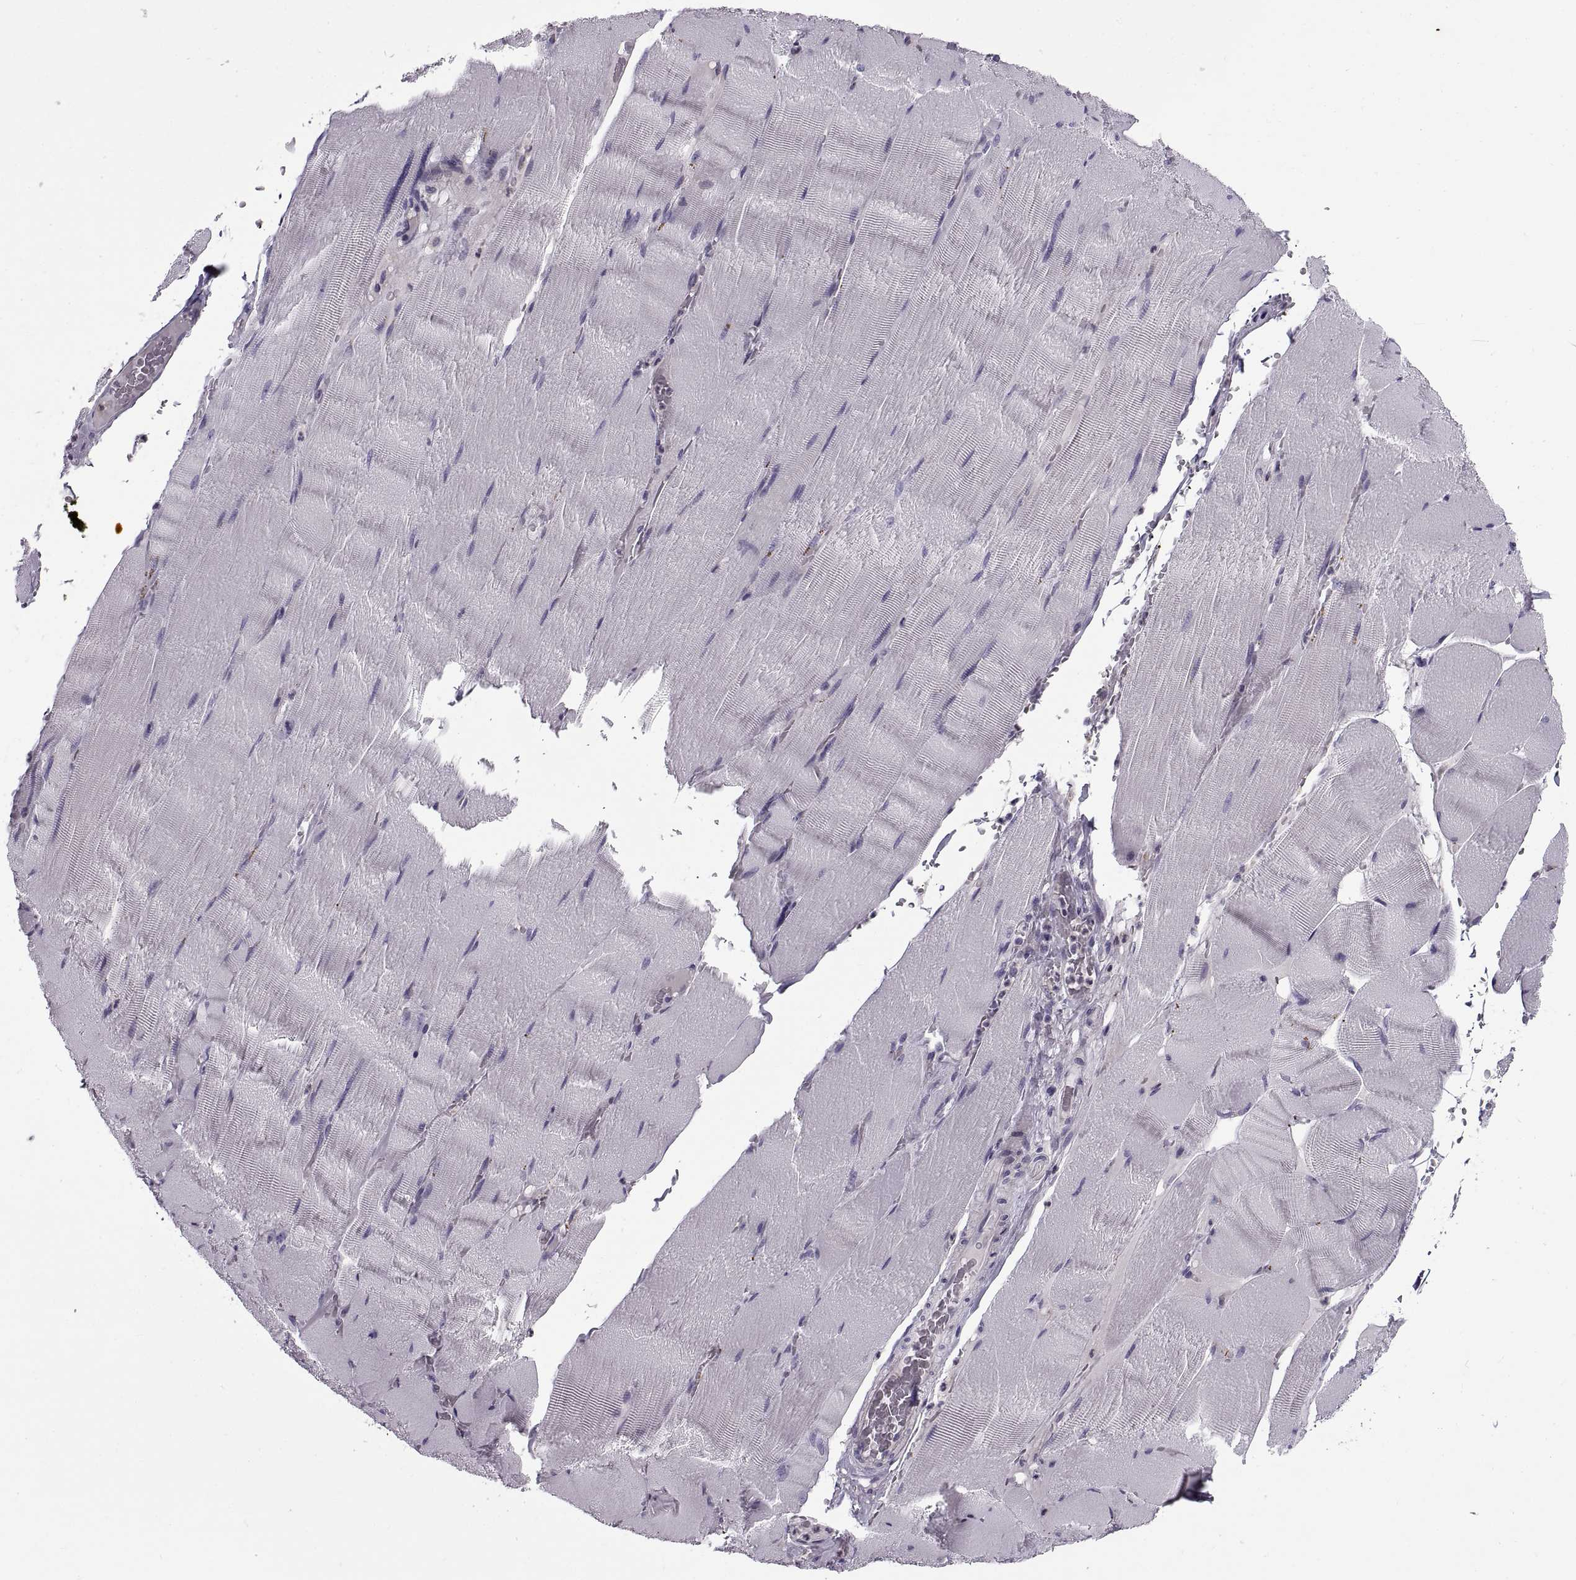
{"staining": {"intensity": "negative", "quantity": "none", "location": "none"}, "tissue": "skeletal muscle", "cell_type": "Myocytes", "image_type": "normal", "snomed": [{"axis": "morphology", "description": "Normal tissue, NOS"}, {"axis": "topography", "description": "Skeletal muscle"}], "caption": "This is a photomicrograph of immunohistochemistry staining of unremarkable skeletal muscle, which shows no staining in myocytes. (Stains: DAB (3,3'-diaminobenzidine) immunohistochemistry (IHC) with hematoxylin counter stain, Microscopy: brightfield microscopy at high magnification).", "gene": "CALCR", "patient": {"sex": "male", "age": 56}}